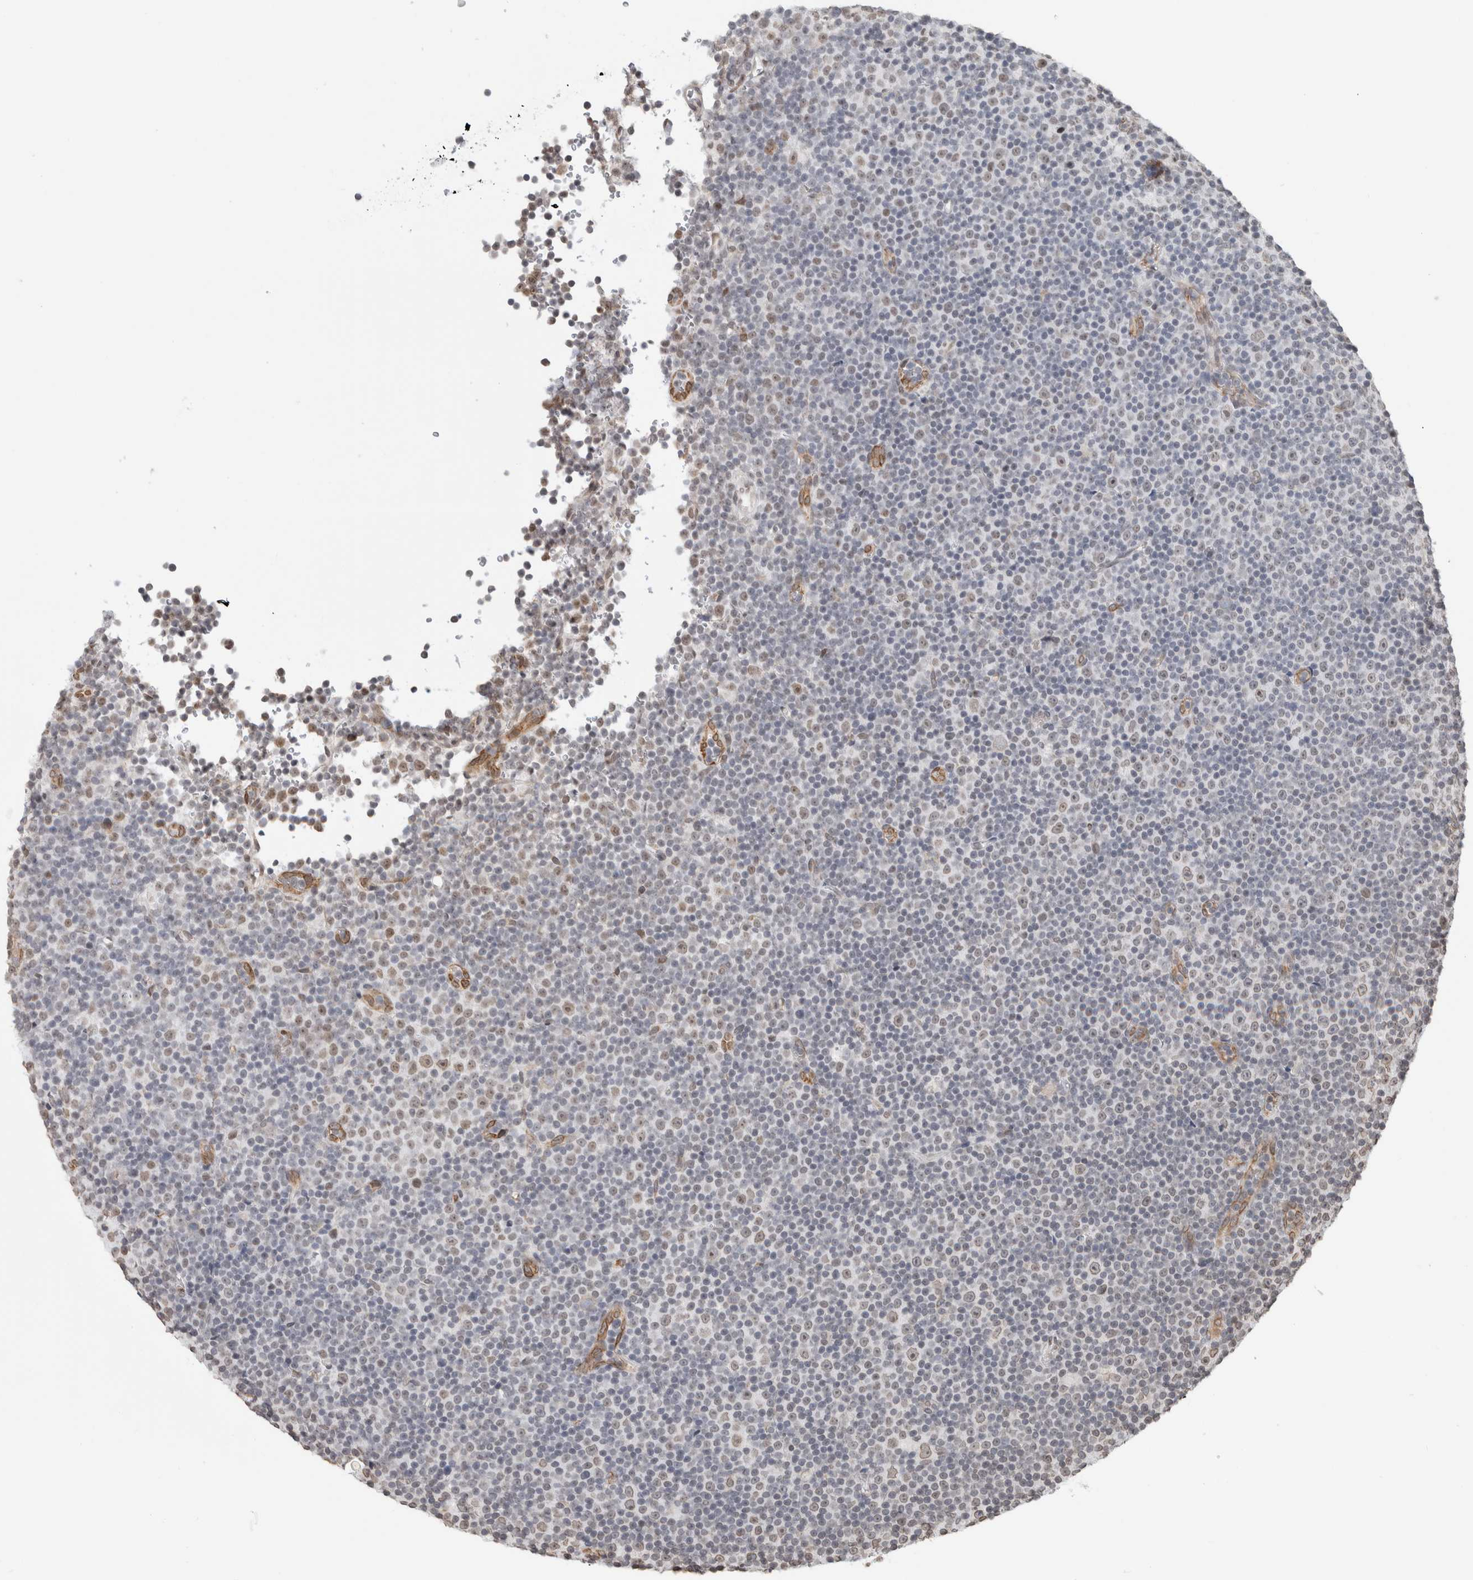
{"staining": {"intensity": "weak", "quantity": "<25%", "location": "nuclear"}, "tissue": "lymphoma", "cell_type": "Tumor cells", "image_type": "cancer", "snomed": [{"axis": "morphology", "description": "Malignant lymphoma, non-Hodgkin's type, Low grade"}, {"axis": "topography", "description": "Lymph node"}], "caption": "The image shows no significant staining in tumor cells of low-grade malignant lymphoma, non-Hodgkin's type.", "gene": "RBMX2", "patient": {"sex": "female", "age": 67}}